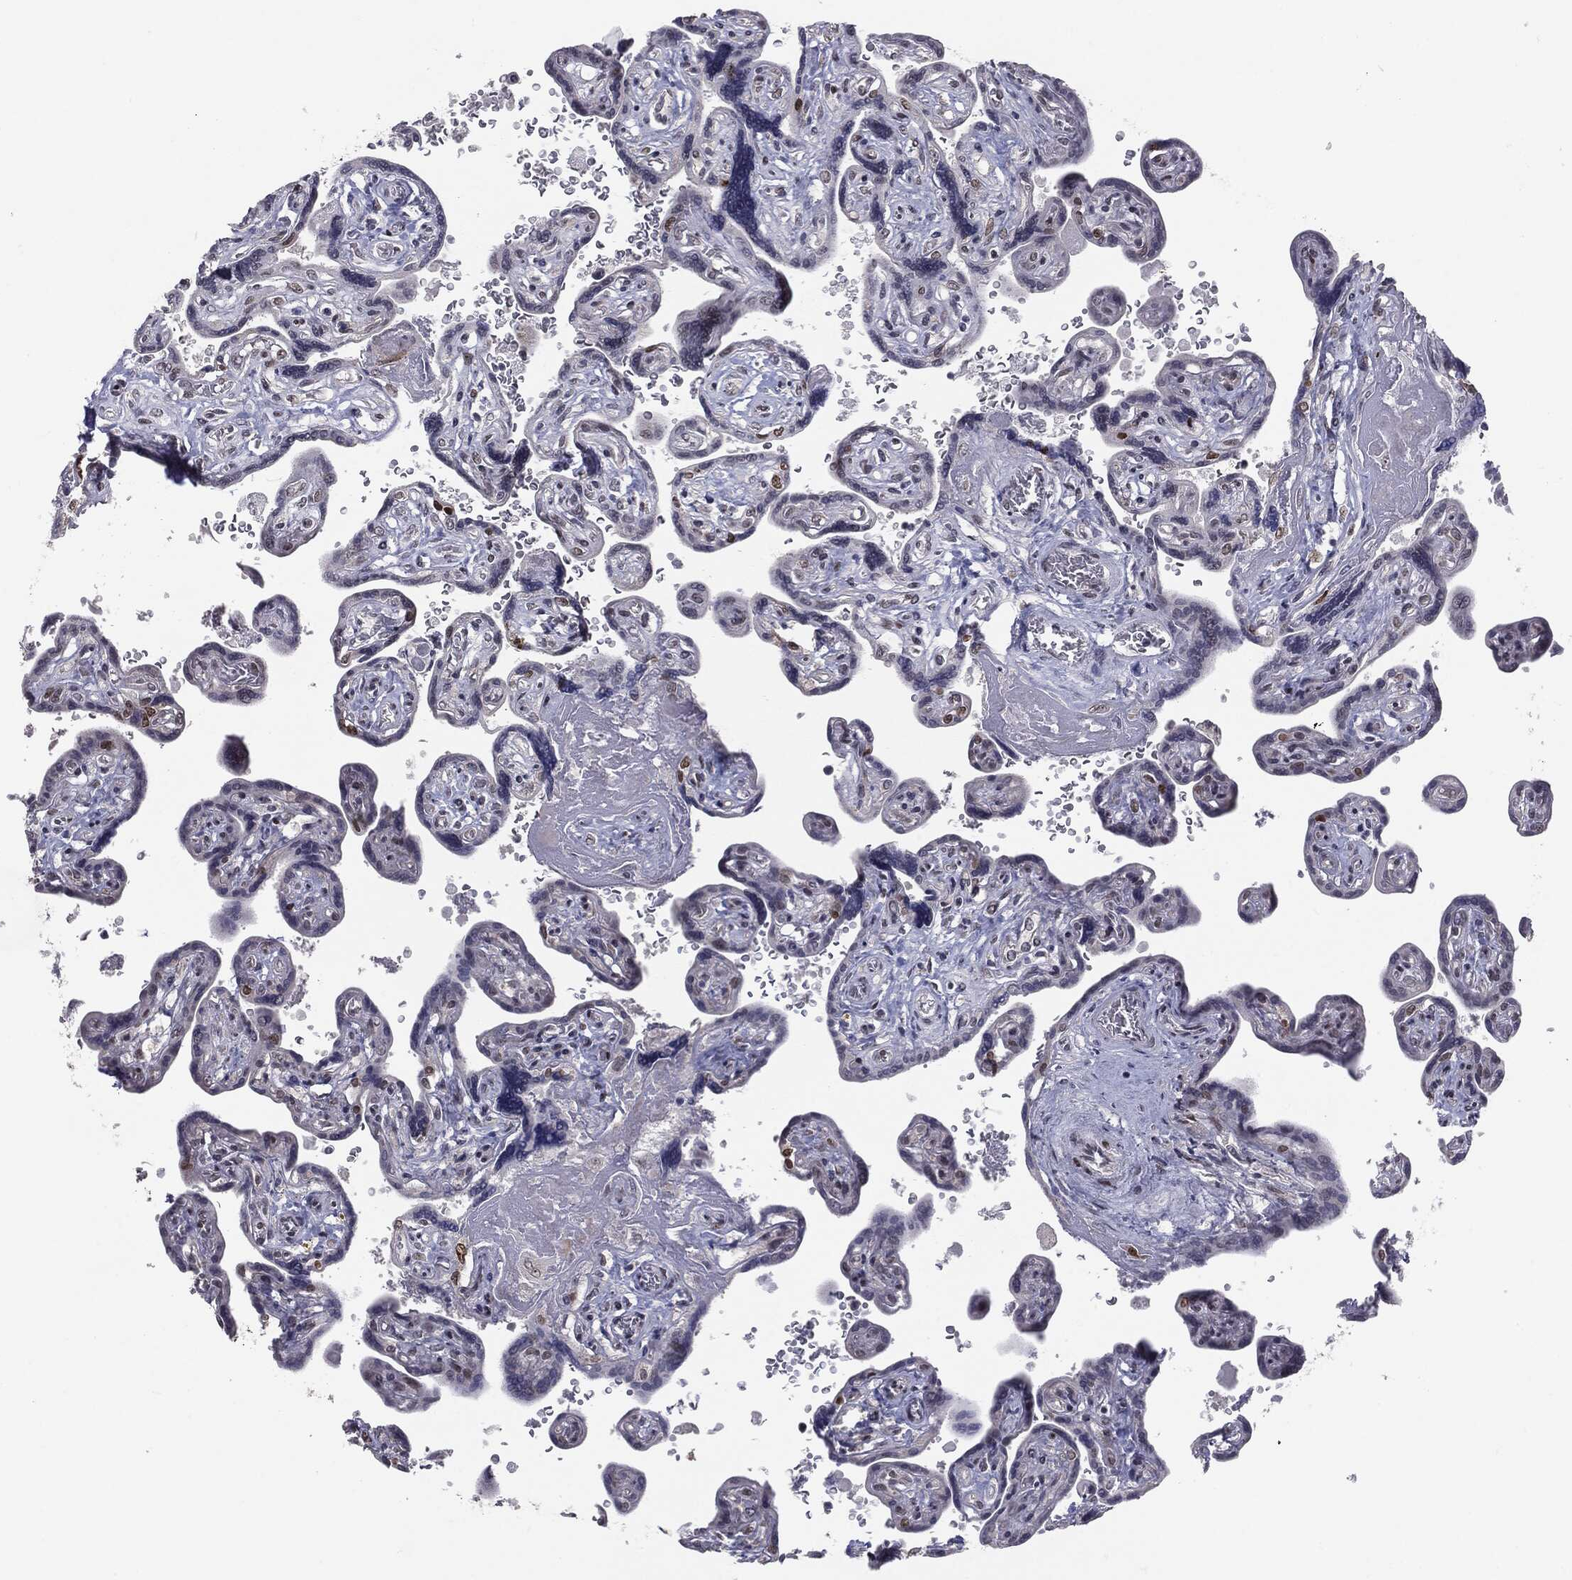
{"staining": {"intensity": "moderate", "quantity": ">75%", "location": "nuclear"}, "tissue": "placenta", "cell_type": "Decidual cells", "image_type": "normal", "snomed": [{"axis": "morphology", "description": "Normal tissue, NOS"}, {"axis": "topography", "description": "Placenta"}], "caption": "Human placenta stained for a protein (brown) exhibits moderate nuclear positive positivity in about >75% of decidual cells.", "gene": "MDC1", "patient": {"sex": "female", "age": 32}}